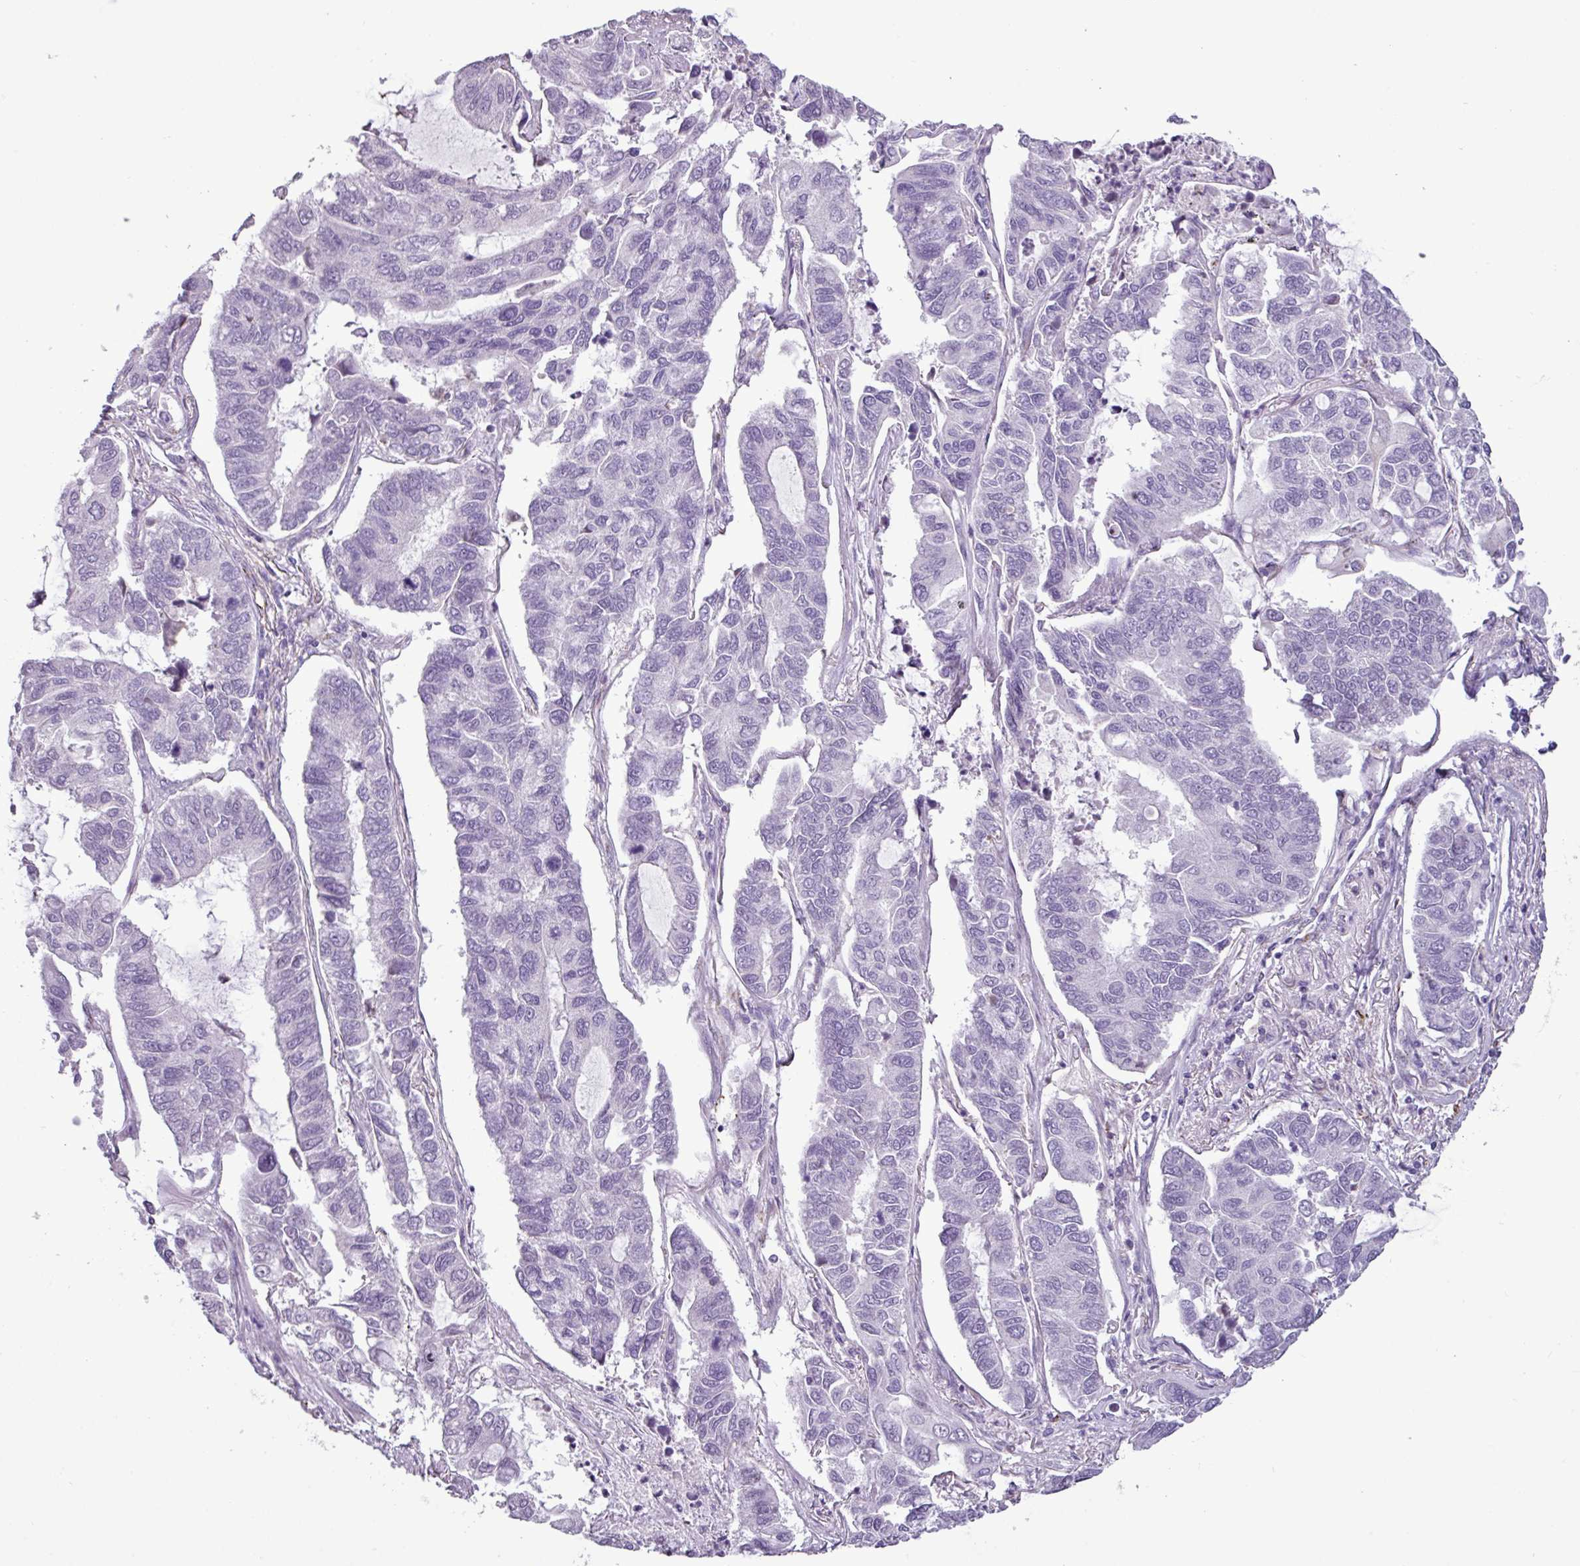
{"staining": {"intensity": "negative", "quantity": "none", "location": "none"}, "tissue": "lung cancer", "cell_type": "Tumor cells", "image_type": "cancer", "snomed": [{"axis": "morphology", "description": "Adenocarcinoma, NOS"}, {"axis": "topography", "description": "Lung"}], "caption": "This histopathology image is of lung cancer stained with IHC to label a protein in brown with the nuclei are counter-stained blue. There is no positivity in tumor cells.", "gene": "ZNF667", "patient": {"sex": "male", "age": 64}}